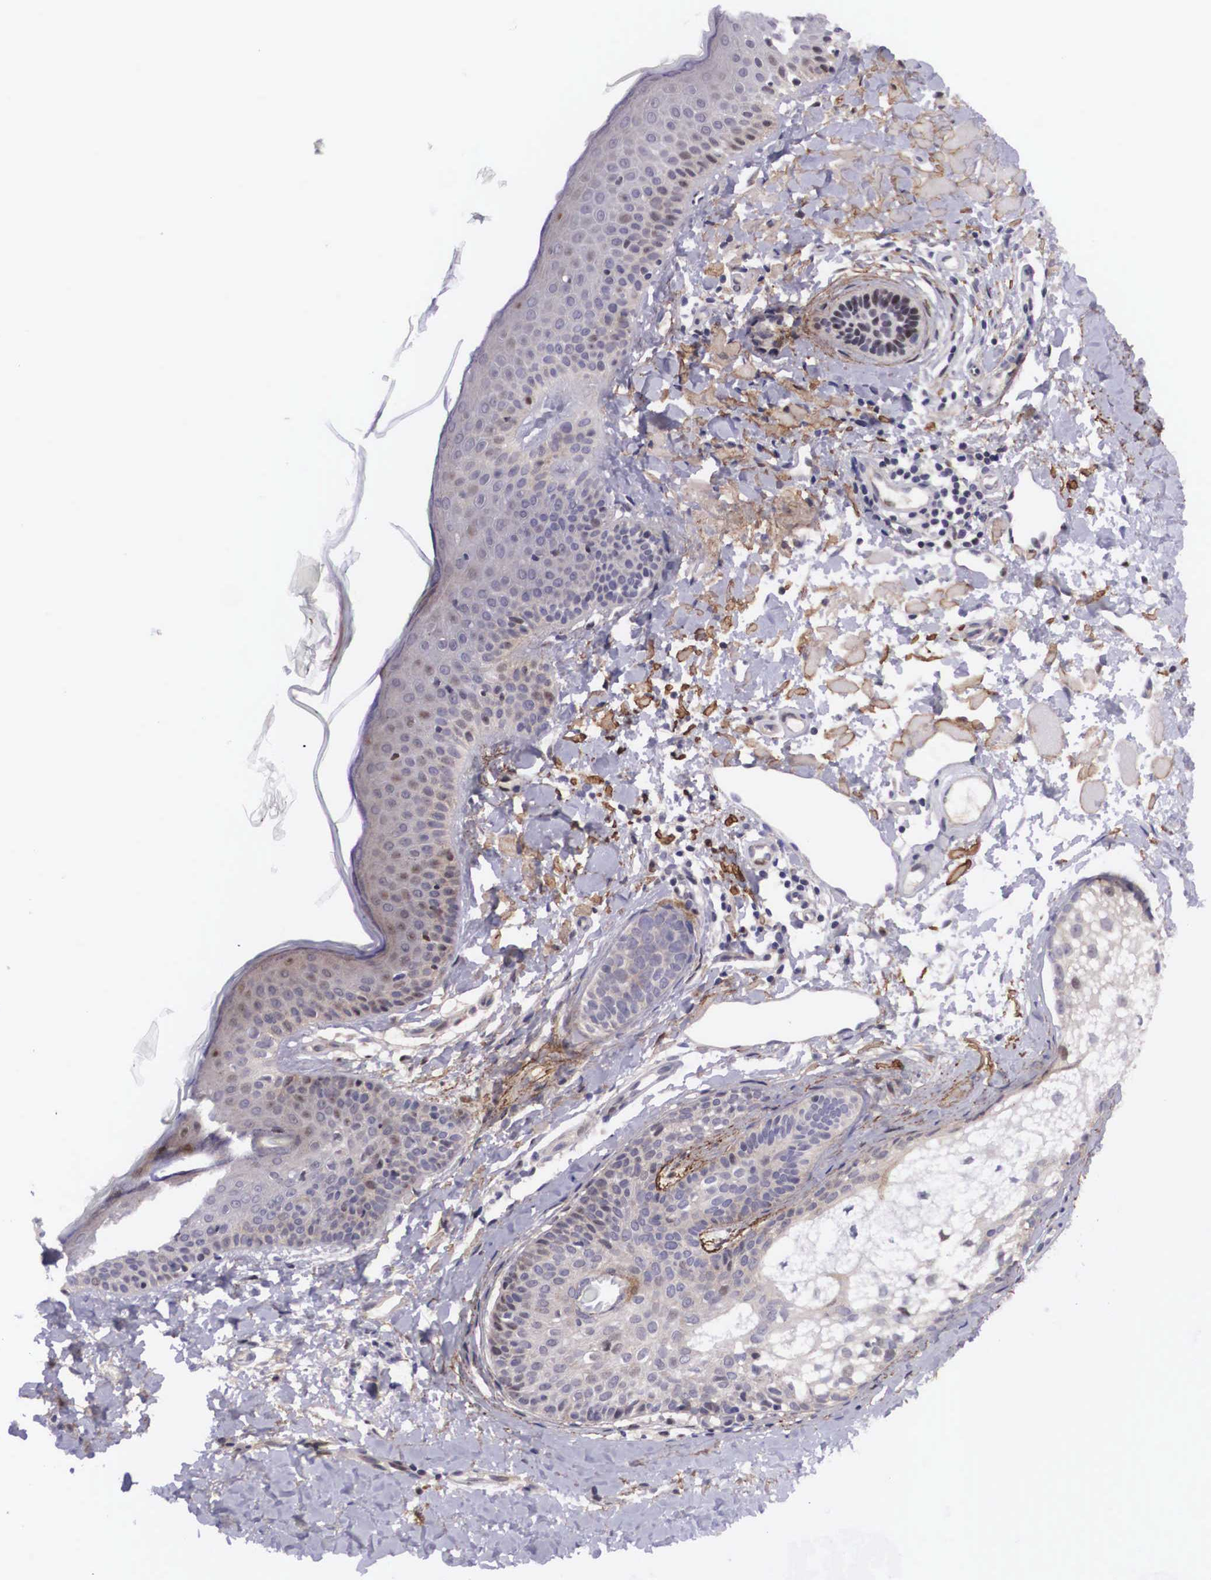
{"staining": {"intensity": "moderate", "quantity": ">75%", "location": "cytoplasmic/membranous"}, "tissue": "skin", "cell_type": "Fibroblasts", "image_type": "normal", "snomed": [{"axis": "morphology", "description": "Normal tissue, NOS"}, {"axis": "topography", "description": "Skin"}], "caption": "This photomicrograph shows normal skin stained with IHC to label a protein in brown. The cytoplasmic/membranous of fibroblasts show moderate positivity for the protein. Nuclei are counter-stained blue.", "gene": "EMID1", "patient": {"sex": "male", "age": 86}}